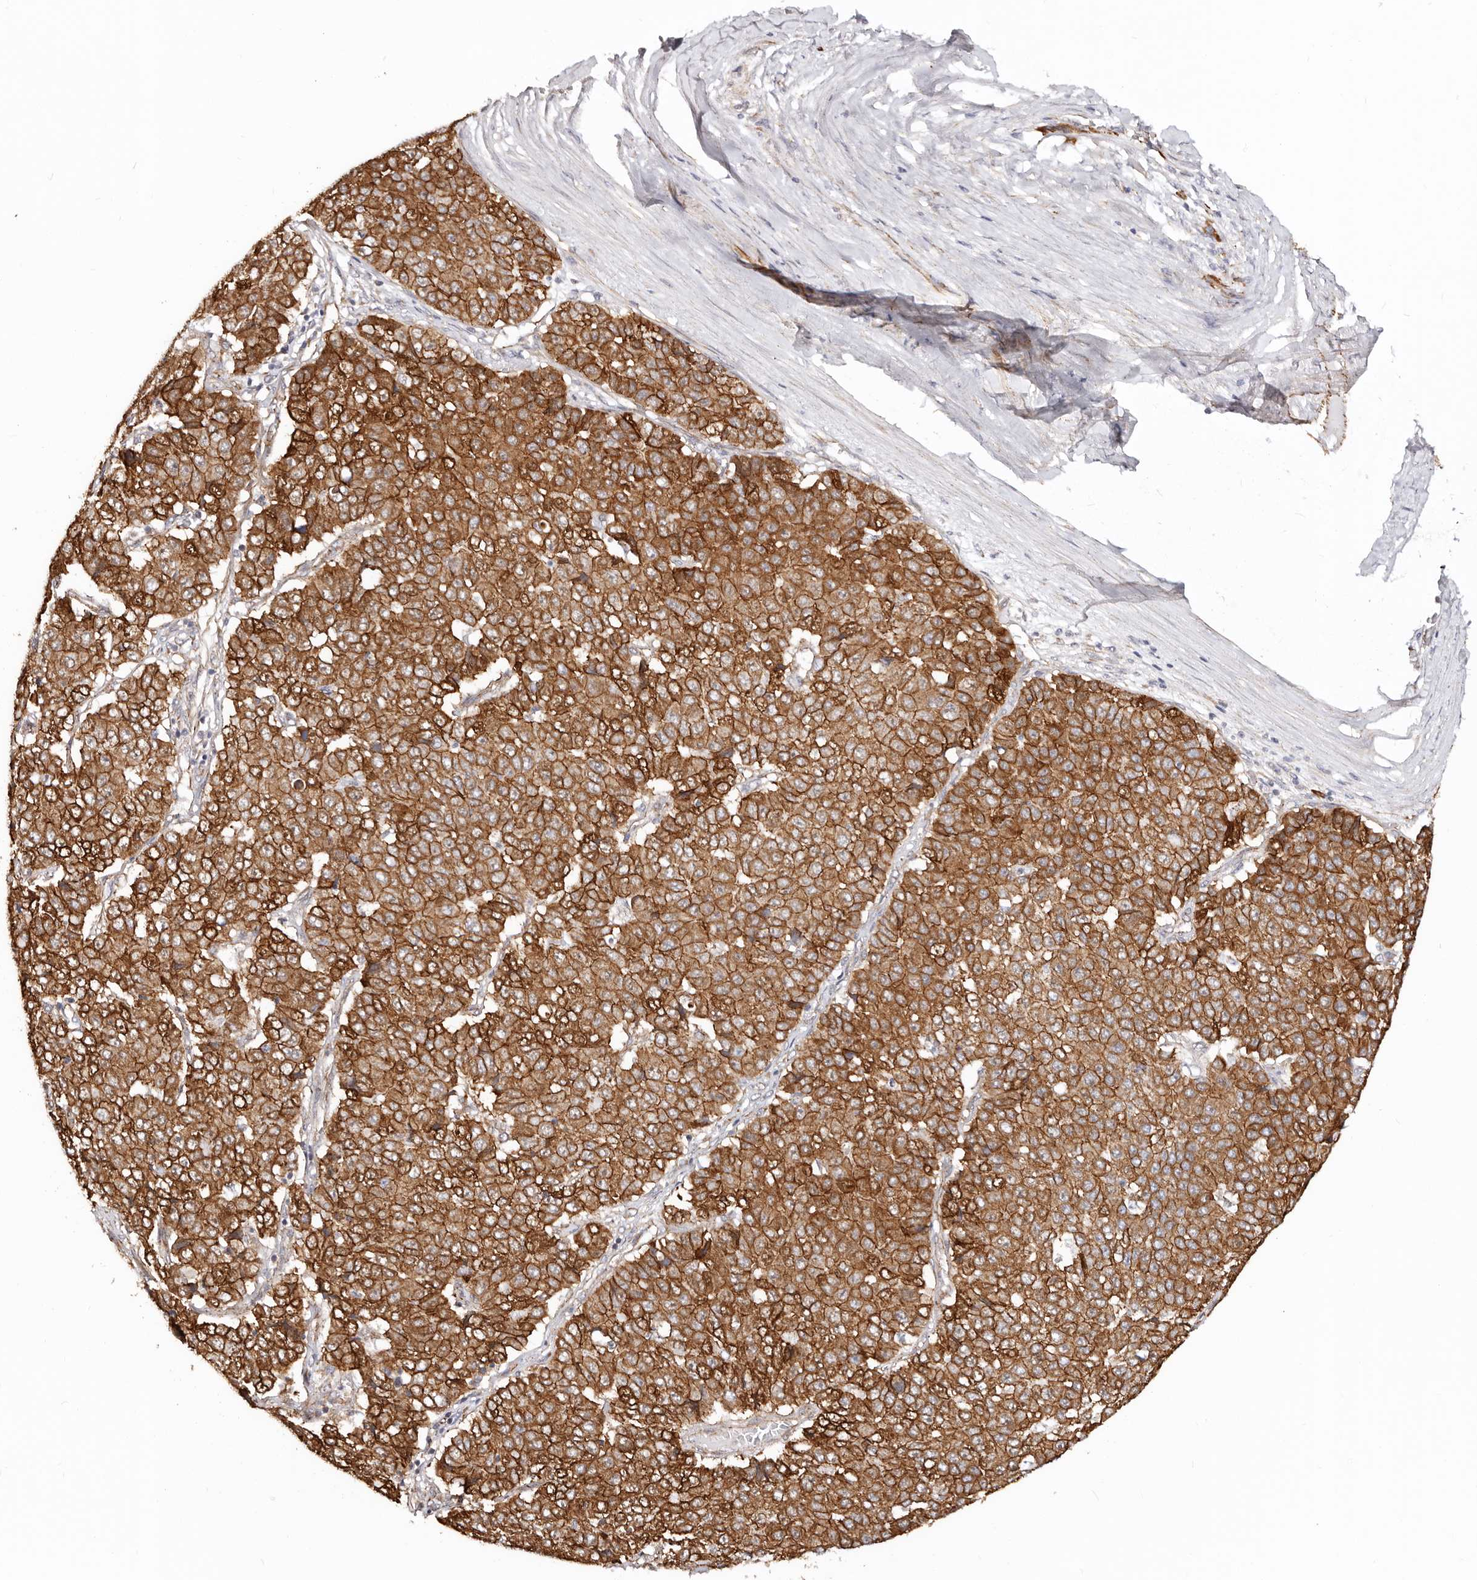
{"staining": {"intensity": "strong", "quantity": ">75%", "location": "cytoplasmic/membranous"}, "tissue": "pancreatic cancer", "cell_type": "Tumor cells", "image_type": "cancer", "snomed": [{"axis": "morphology", "description": "Adenocarcinoma, NOS"}, {"axis": "topography", "description": "Pancreas"}], "caption": "Immunohistochemical staining of adenocarcinoma (pancreatic) demonstrates strong cytoplasmic/membranous protein expression in about >75% of tumor cells.", "gene": "CTNNB1", "patient": {"sex": "male", "age": 50}}